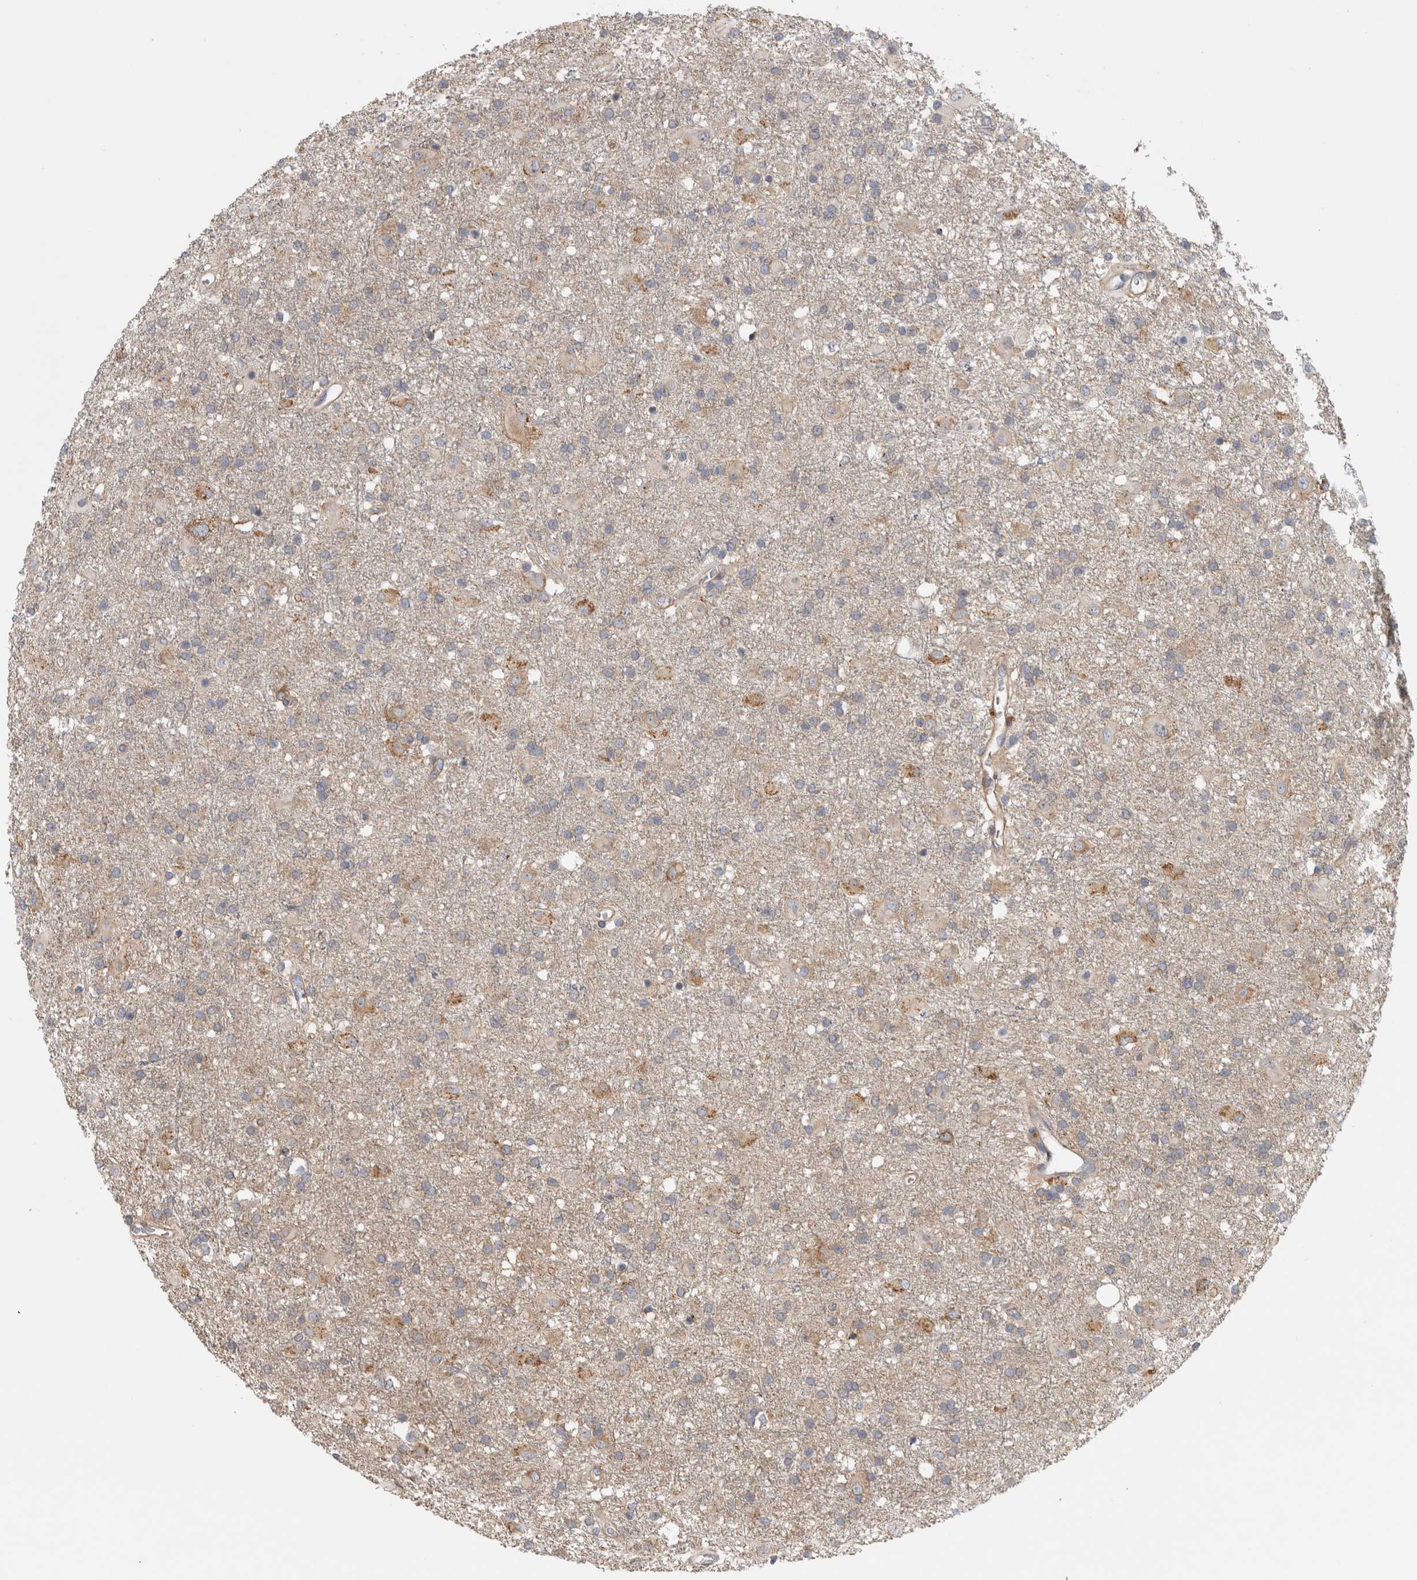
{"staining": {"intensity": "weak", "quantity": "<25%", "location": "cytoplasmic/membranous"}, "tissue": "glioma", "cell_type": "Tumor cells", "image_type": "cancer", "snomed": [{"axis": "morphology", "description": "Glioma, malignant, Low grade"}, {"axis": "topography", "description": "Brain"}], "caption": "Tumor cells are negative for brown protein staining in malignant low-grade glioma.", "gene": "ZNF804B", "patient": {"sex": "male", "age": 65}}